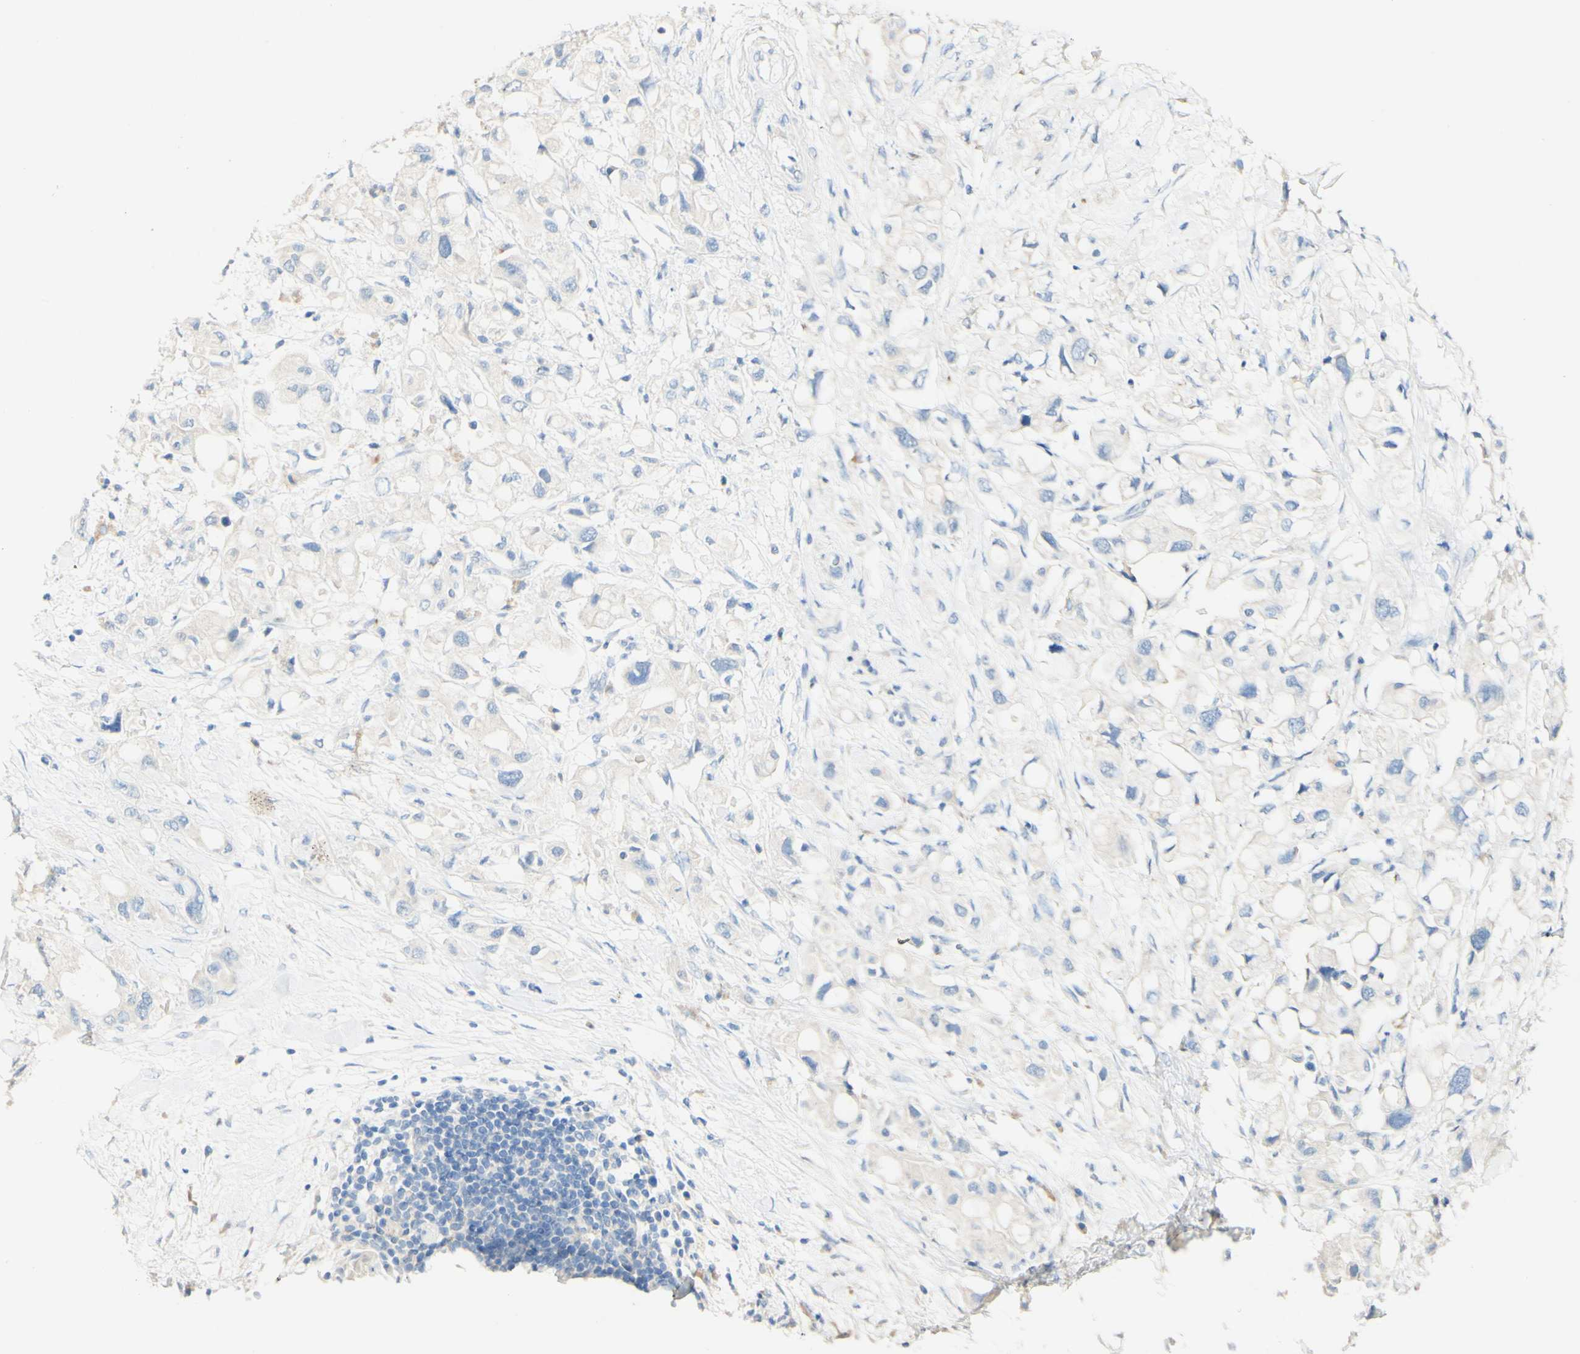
{"staining": {"intensity": "weak", "quantity": "<25%", "location": "cytoplasmic/membranous"}, "tissue": "pancreatic cancer", "cell_type": "Tumor cells", "image_type": "cancer", "snomed": [{"axis": "morphology", "description": "Adenocarcinoma, NOS"}, {"axis": "topography", "description": "Pancreas"}], "caption": "Immunohistochemistry (IHC) photomicrograph of human adenocarcinoma (pancreatic) stained for a protein (brown), which exhibits no positivity in tumor cells.", "gene": "FGF4", "patient": {"sex": "female", "age": 56}}